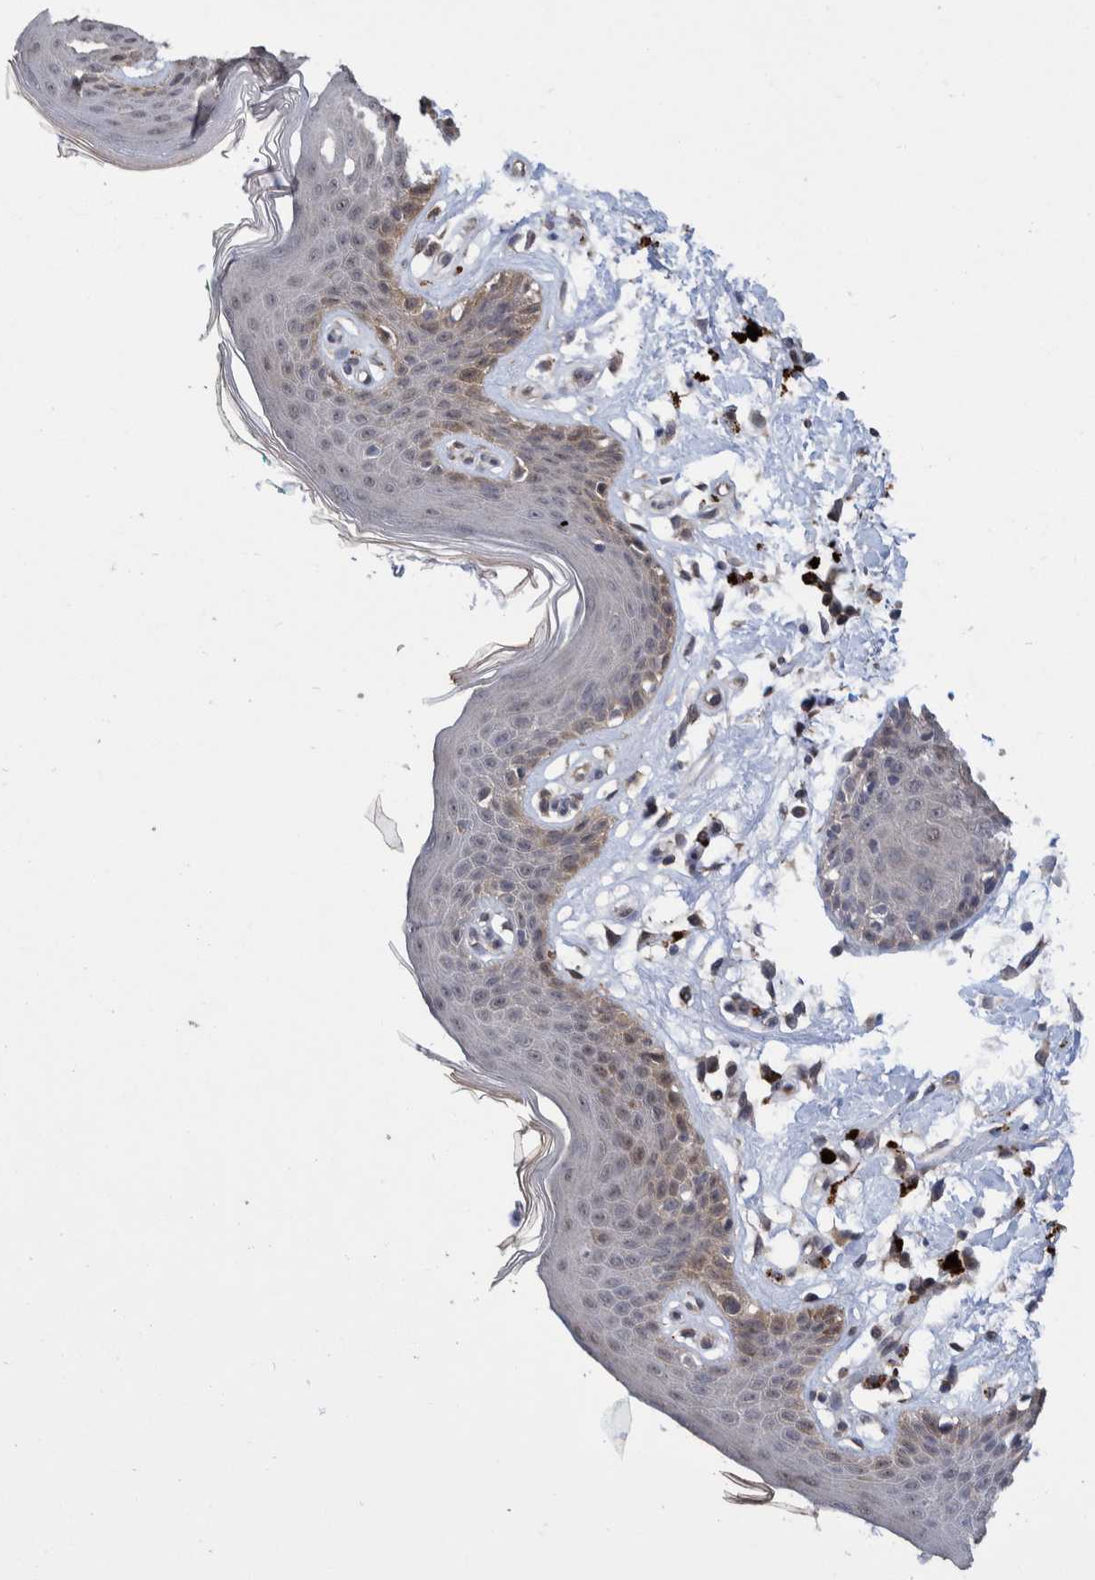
{"staining": {"intensity": "weak", "quantity": "<25%", "location": "cytoplasmic/membranous,nuclear"}, "tissue": "skin", "cell_type": "Epidermal cells", "image_type": "normal", "snomed": [{"axis": "morphology", "description": "Normal tissue, NOS"}, {"axis": "topography", "description": "Vulva"}], "caption": "Immunohistochemistry histopathology image of normal skin: skin stained with DAB displays no significant protein expression in epidermal cells.", "gene": "PLPBP", "patient": {"sex": "female", "age": 66}}